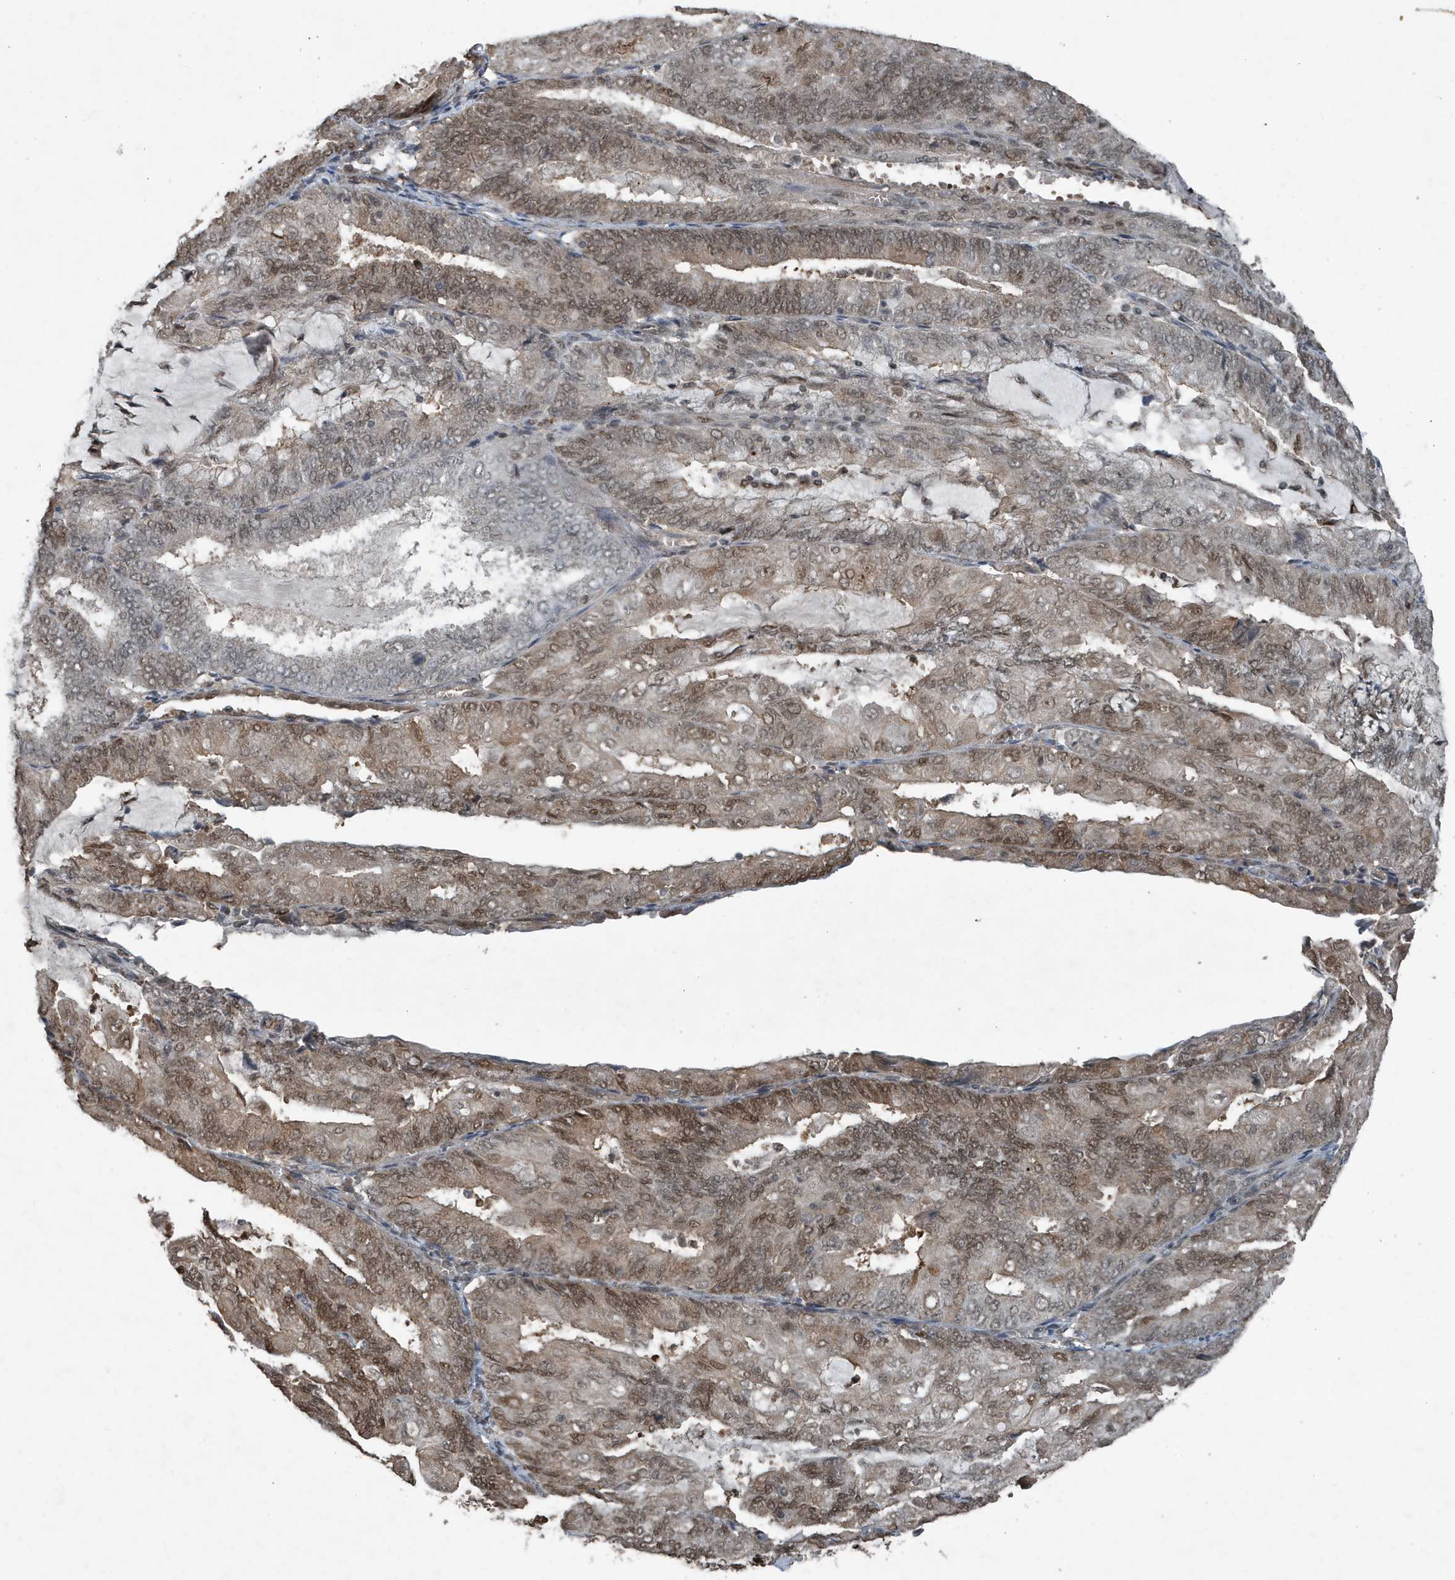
{"staining": {"intensity": "moderate", "quantity": "25%-75%", "location": "nuclear"}, "tissue": "endometrial cancer", "cell_type": "Tumor cells", "image_type": "cancer", "snomed": [{"axis": "morphology", "description": "Adenocarcinoma, NOS"}, {"axis": "topography", "description": "Endometrium"}], "caption": "Immunohistochemistry of human endometrial adenocarcinoma demonstrates medium levels of moderate nuclear expression in about 25%-75% of tumor cells.", "gene": "HSPA1A", "patient": {"sex": "female", "age": 81}}